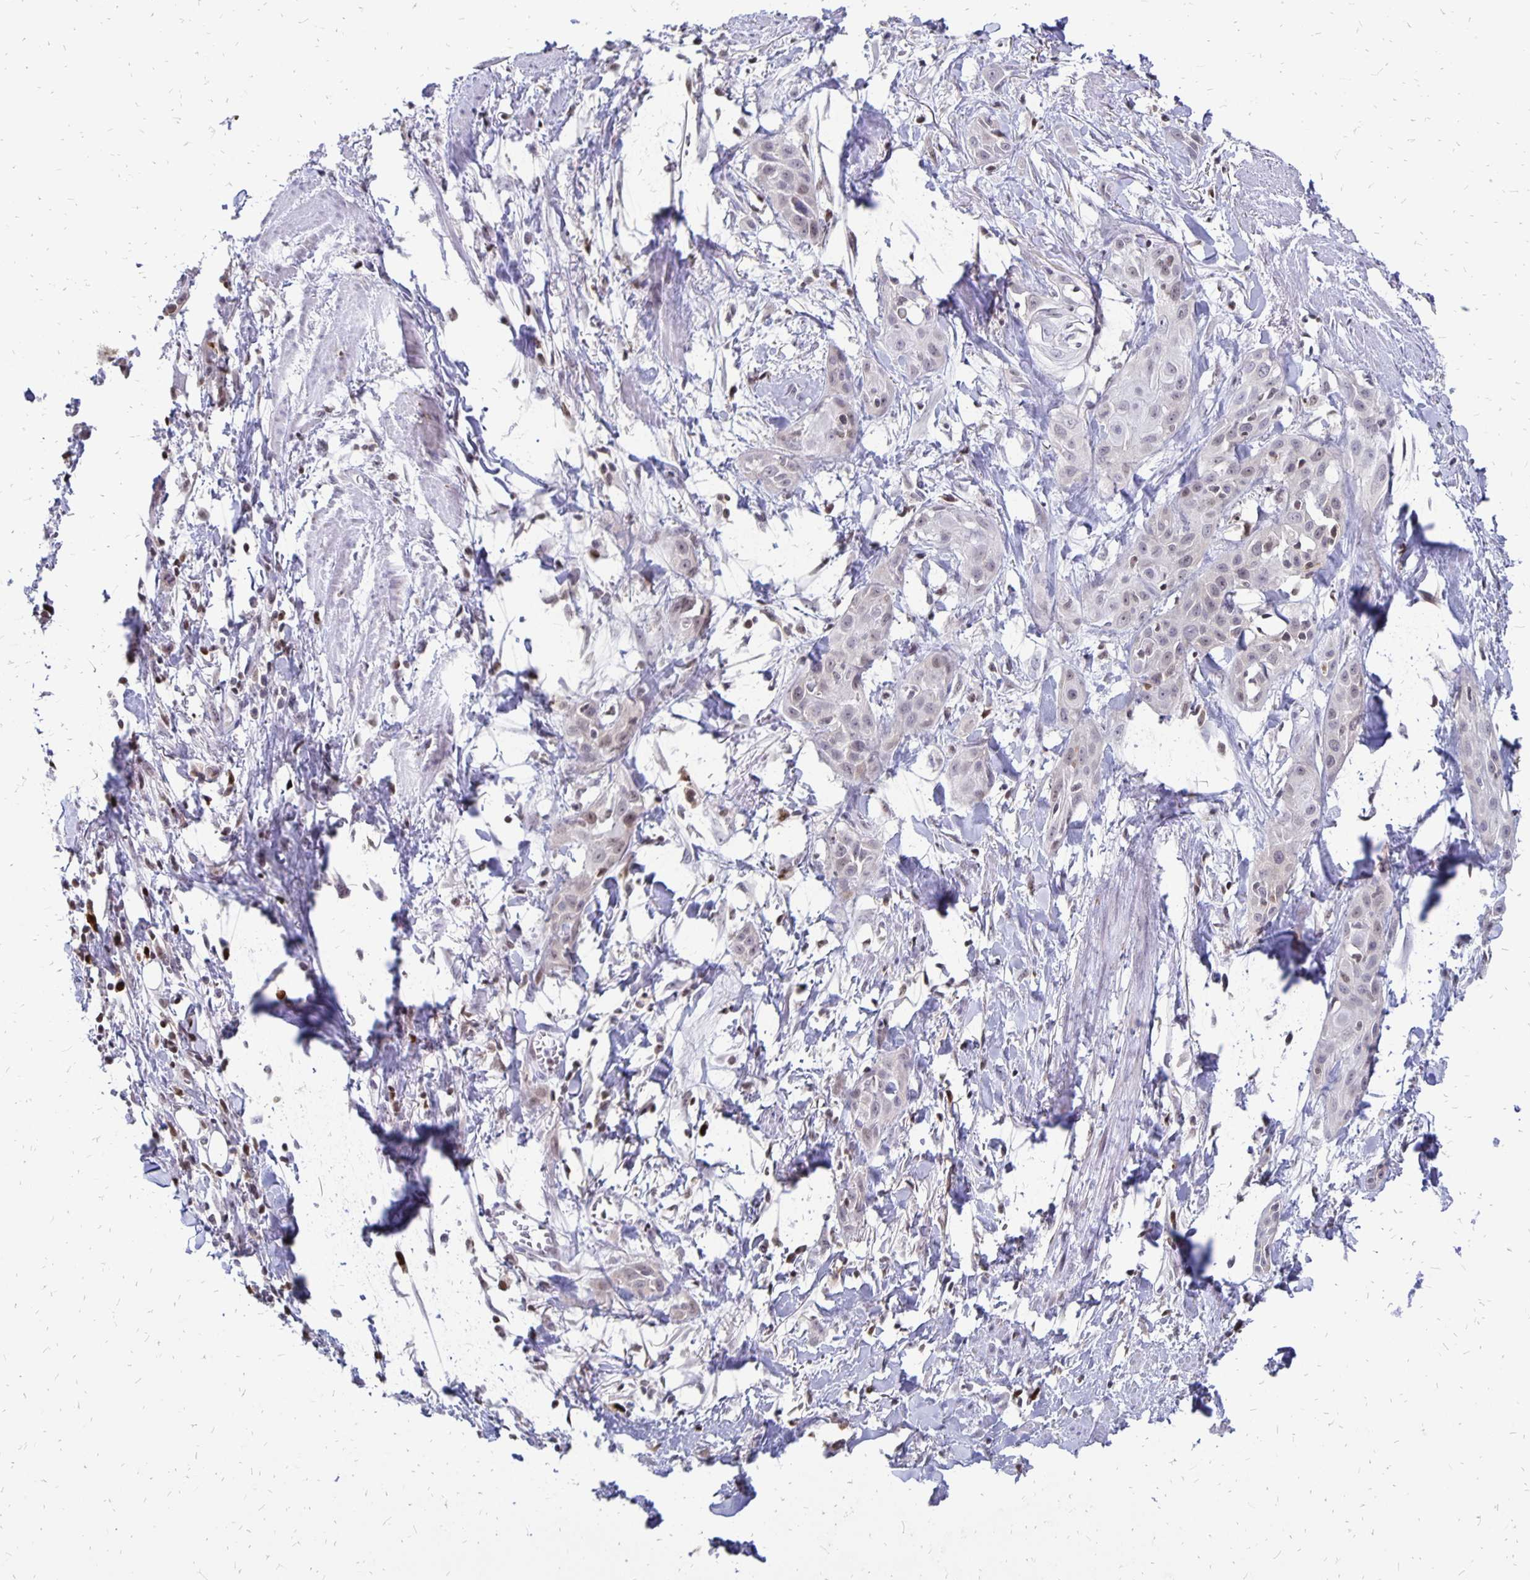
{"staining": {"intensity": "weak", "quantity": "<25%", "location": "nuclear"}, "tissue": "skin cancer", "cell_type": "Tumor cells", "image_type": "cancer", "snomed": [{"axis": "morphology", "description": "Squamous cell carcinoma, NOS"}, {"axis": "topography", "description": "Skin"}, {"axis": "topography", "description": "Anal"}], "caption": "Image shows no protein expression in tumor cells of skin cancer tissue.", "gene": "DCK", "patient": {"sex": "male", "age": 64}}